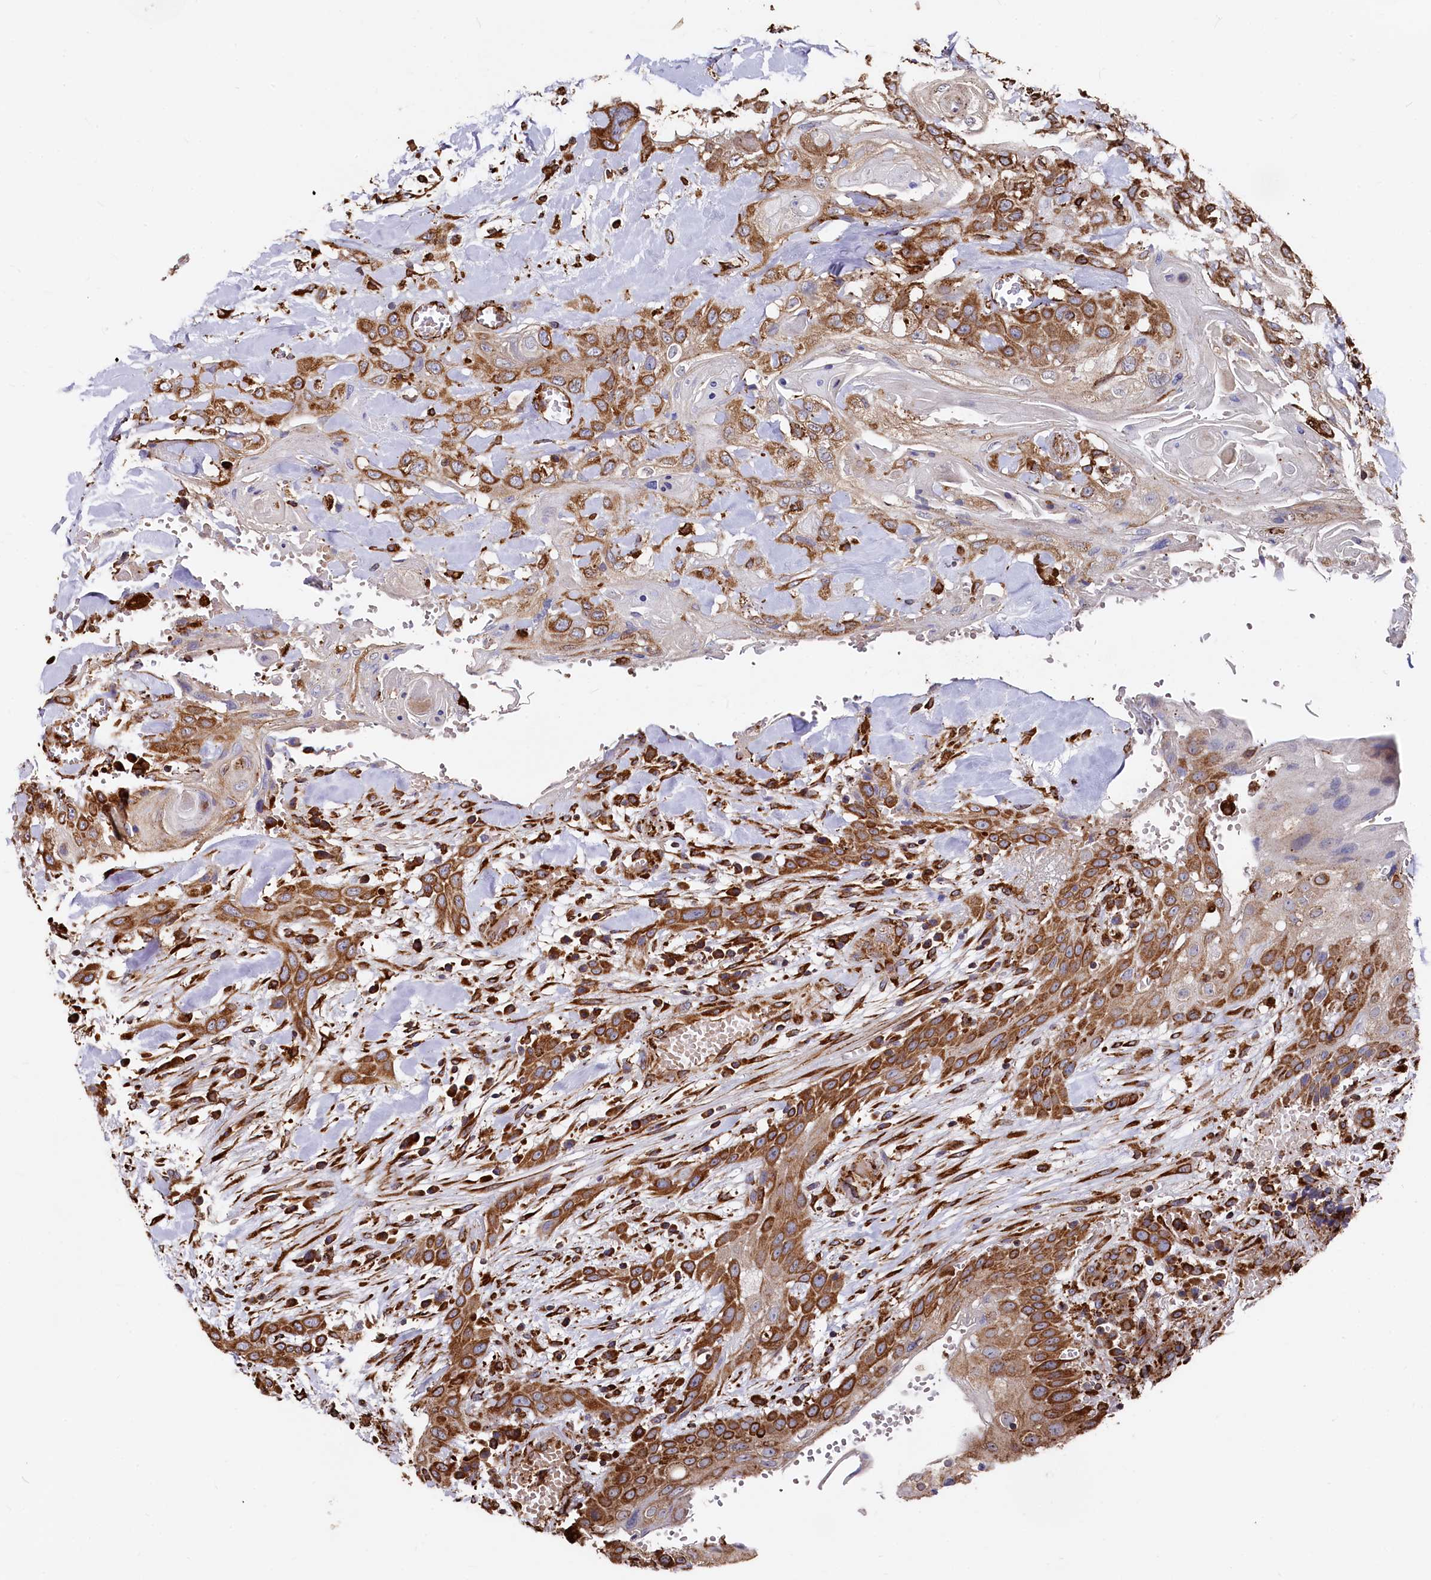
{"staining": {"intensity": "strong", "quantity": ">75%", "location": "cytoplasmic/membranous"}, "tissue": "head and neck cancer", "cell_type": "Tumor cells", "image_type": "cancer", "snomed": [{"axis": "morphology", "description": "Squamous cell carcinoma, NOS"}, {"axis": "topography", "description": "Head-Neck"}], "caption": "Immunohistochemical staining of head and neck cancer (squamous cell carcinoma) shows high levels of strong cytoplasmic/membranous protein positivity in about >75% of tumor cells. Nuclei are stained in blue.", "gene": "NEURL1B", "patient": {"sex": "female", "age": 43}}